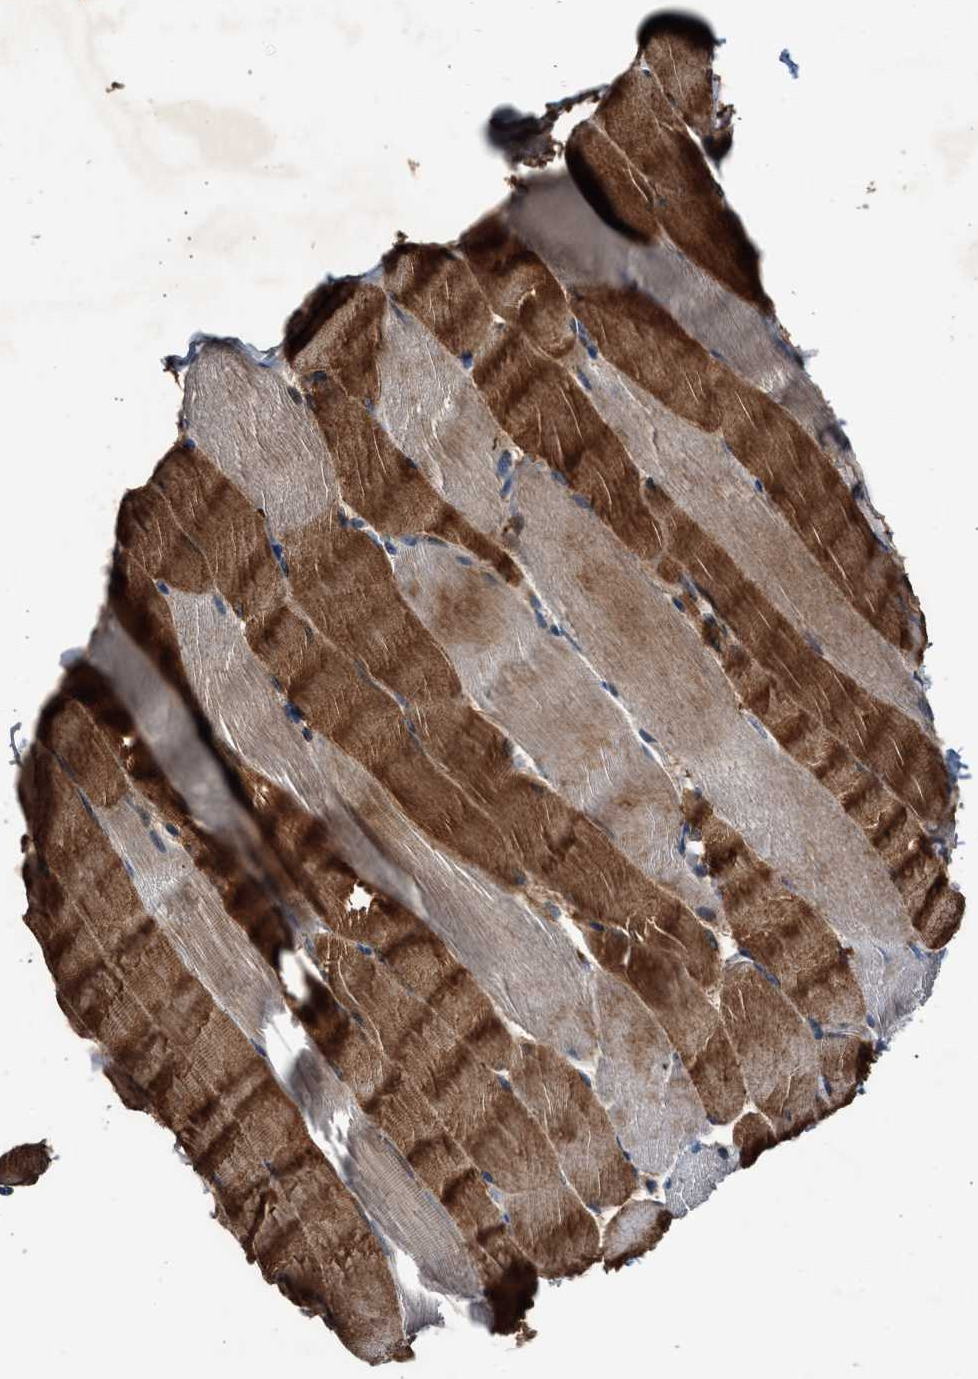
{"staining": {"intensity": "strong", "quantity": "25%-75%", "location": "cytoplasmic/membranous"}, "tissue": "skeletal muscle", "cell_type": "Myocytes", "image_type": "normal", "snomed": [{"axis": "morphology", "description": "Normal tissue, NOS"}, {"axis": "topography", "description": "Skeletal muscle"}], "caption": "Immunohistochemical staining of unremarkable human skeletal muscle reveals high levels of strong cytoplasmic/membranous positivity in approximately 25%-75% of myocytes. The staining is performed using DAB (3,3'-diaminobenzidine) brown chromogen to label protein expression. The nuclei are counter-stained blue using hematoxylin.", "gene": "RWDD2B", "patient": {"sex": "male", "age": 62}}